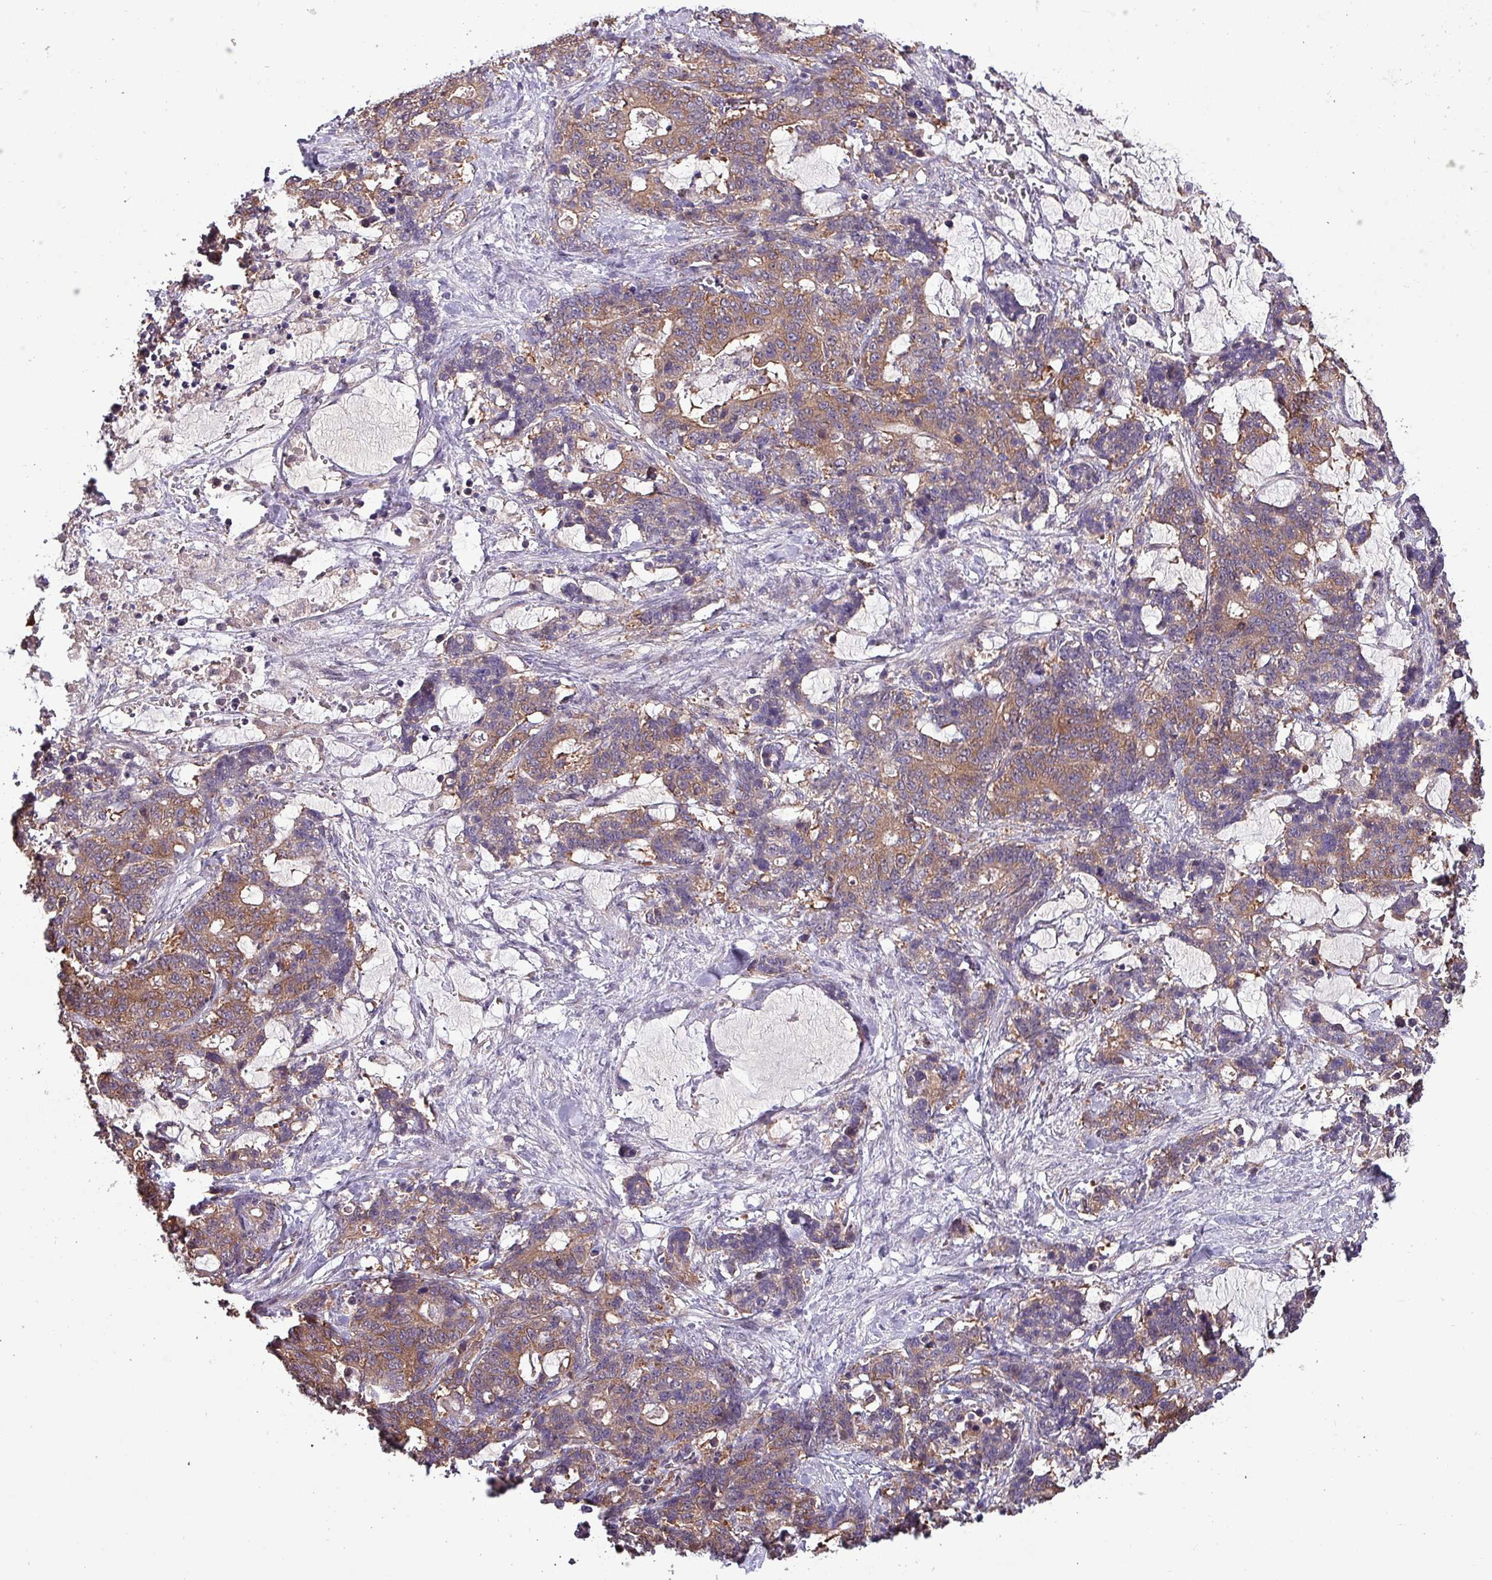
{"staining": {"intensity": "moderate", "quantity": ">75%", "location": "cytoplasmic/membranous"}, "tissue": "stomach cancer", "cell_type": "Tumor cells", "image_type": "cancer", "snomed": [{"axis": "morphology", "description": "Normal tissue, NOS"}, {"axis": "morphology", "description": "Adenocarcinoma, NOS"}, {"axis": "topography", "description": "Stomach"}], "caption": "This image reveals IHC staining of stomach adenocarcinoma, with medium moderate cytoplasmic/membranous staining in approximately >75% of tumor cells.", "gene": "PAFAH1B2", "patient": {"sex": "female", "age": 64}}